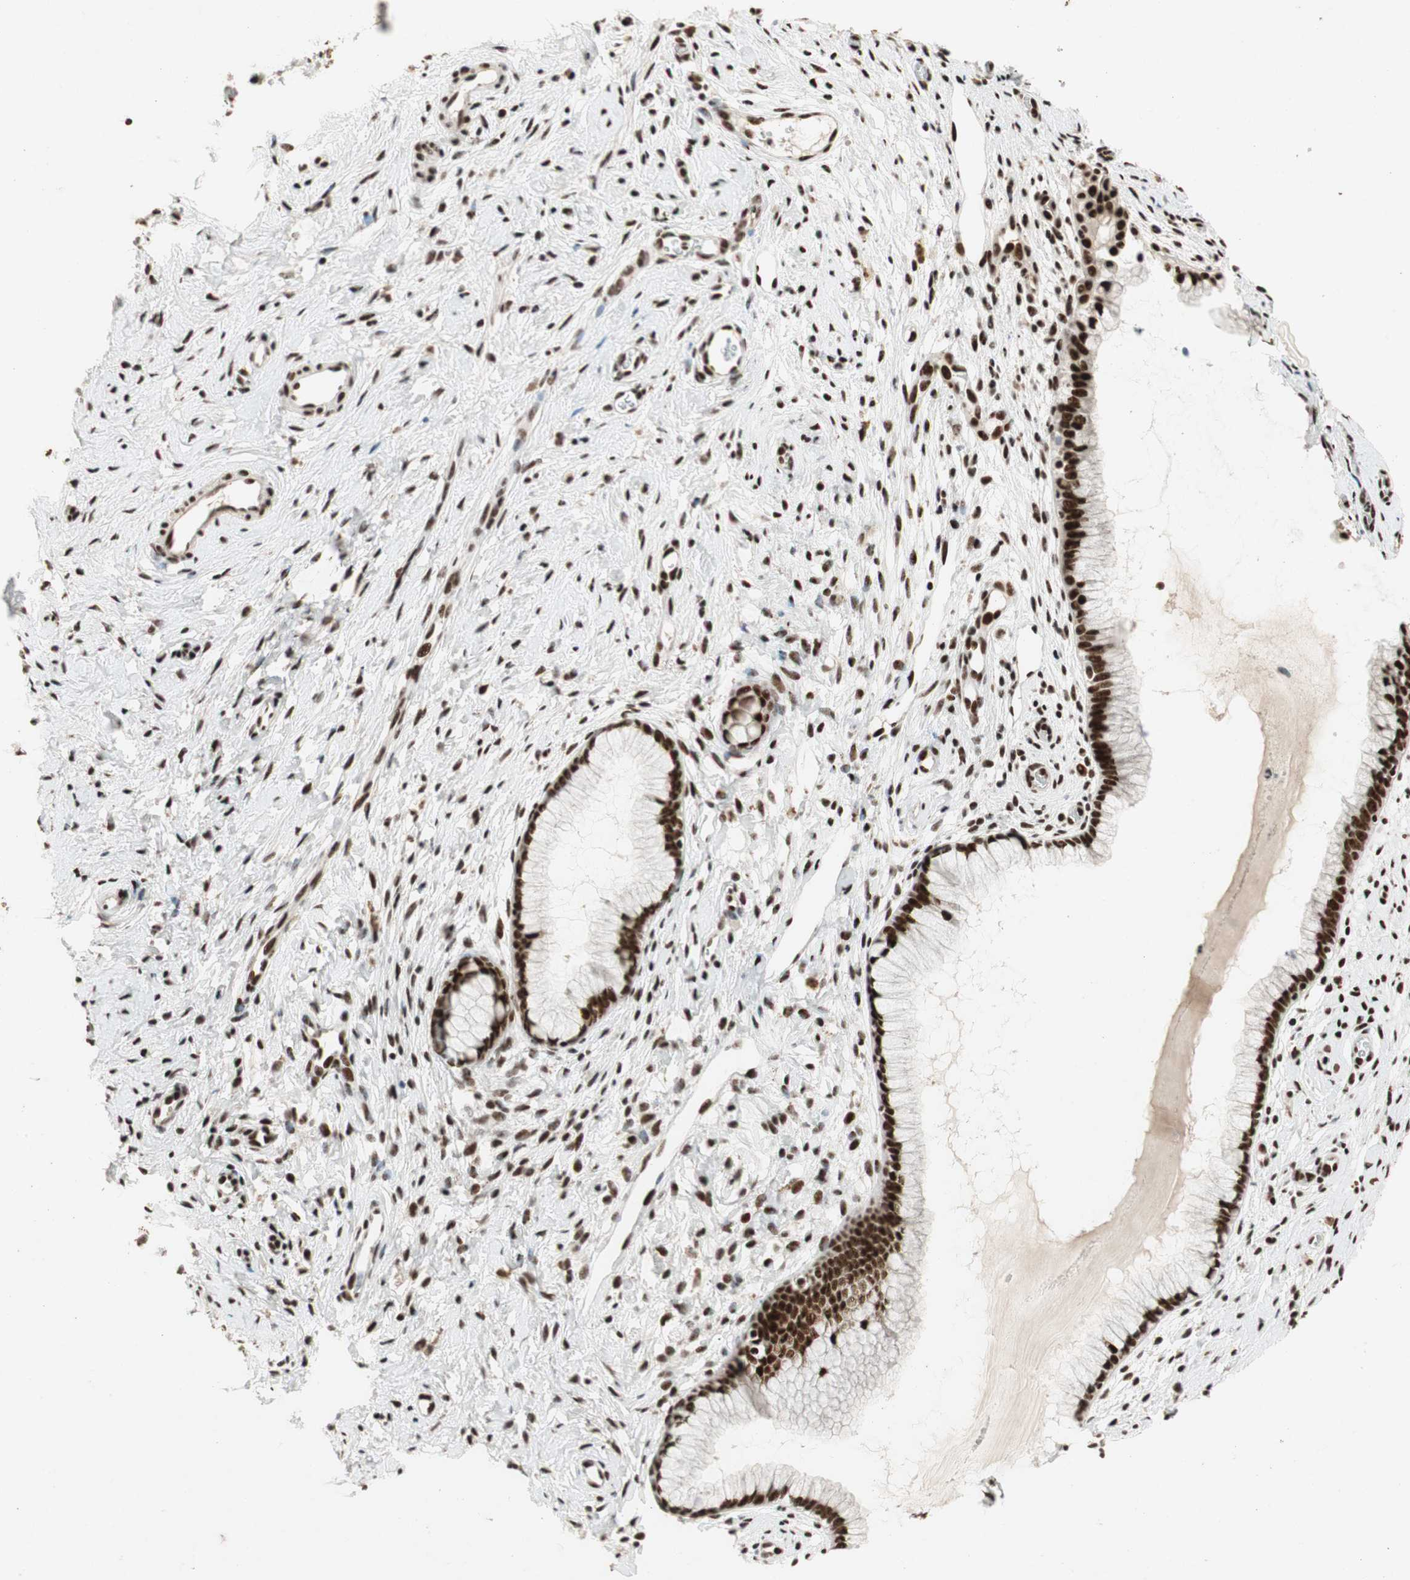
{"staining": {"intensity": "strong", "quantity": ">75%", "location": "nuclear"}, "tissue": "cervix", "cell_type": "Glandular cells", "image_type": "normal", "snomed": [{"axis": "morphology", "description": "Normal tissue, NOS"}, {"axis": "topography", "description": "Cervix"}], "caption": "DAB immunohistochemical staining of unremarkable human cervix reveals strong nuclear protein positivity in about >75% of glandular cells. The staining is performed using DAB (3,3'-diaminobenzidine) brown chromogen to label protein expression. The nuclei are counter-stained blue using hematoxylin.", "gene": "NCBP3", "patient": {"sex": "female", "age": 65}}